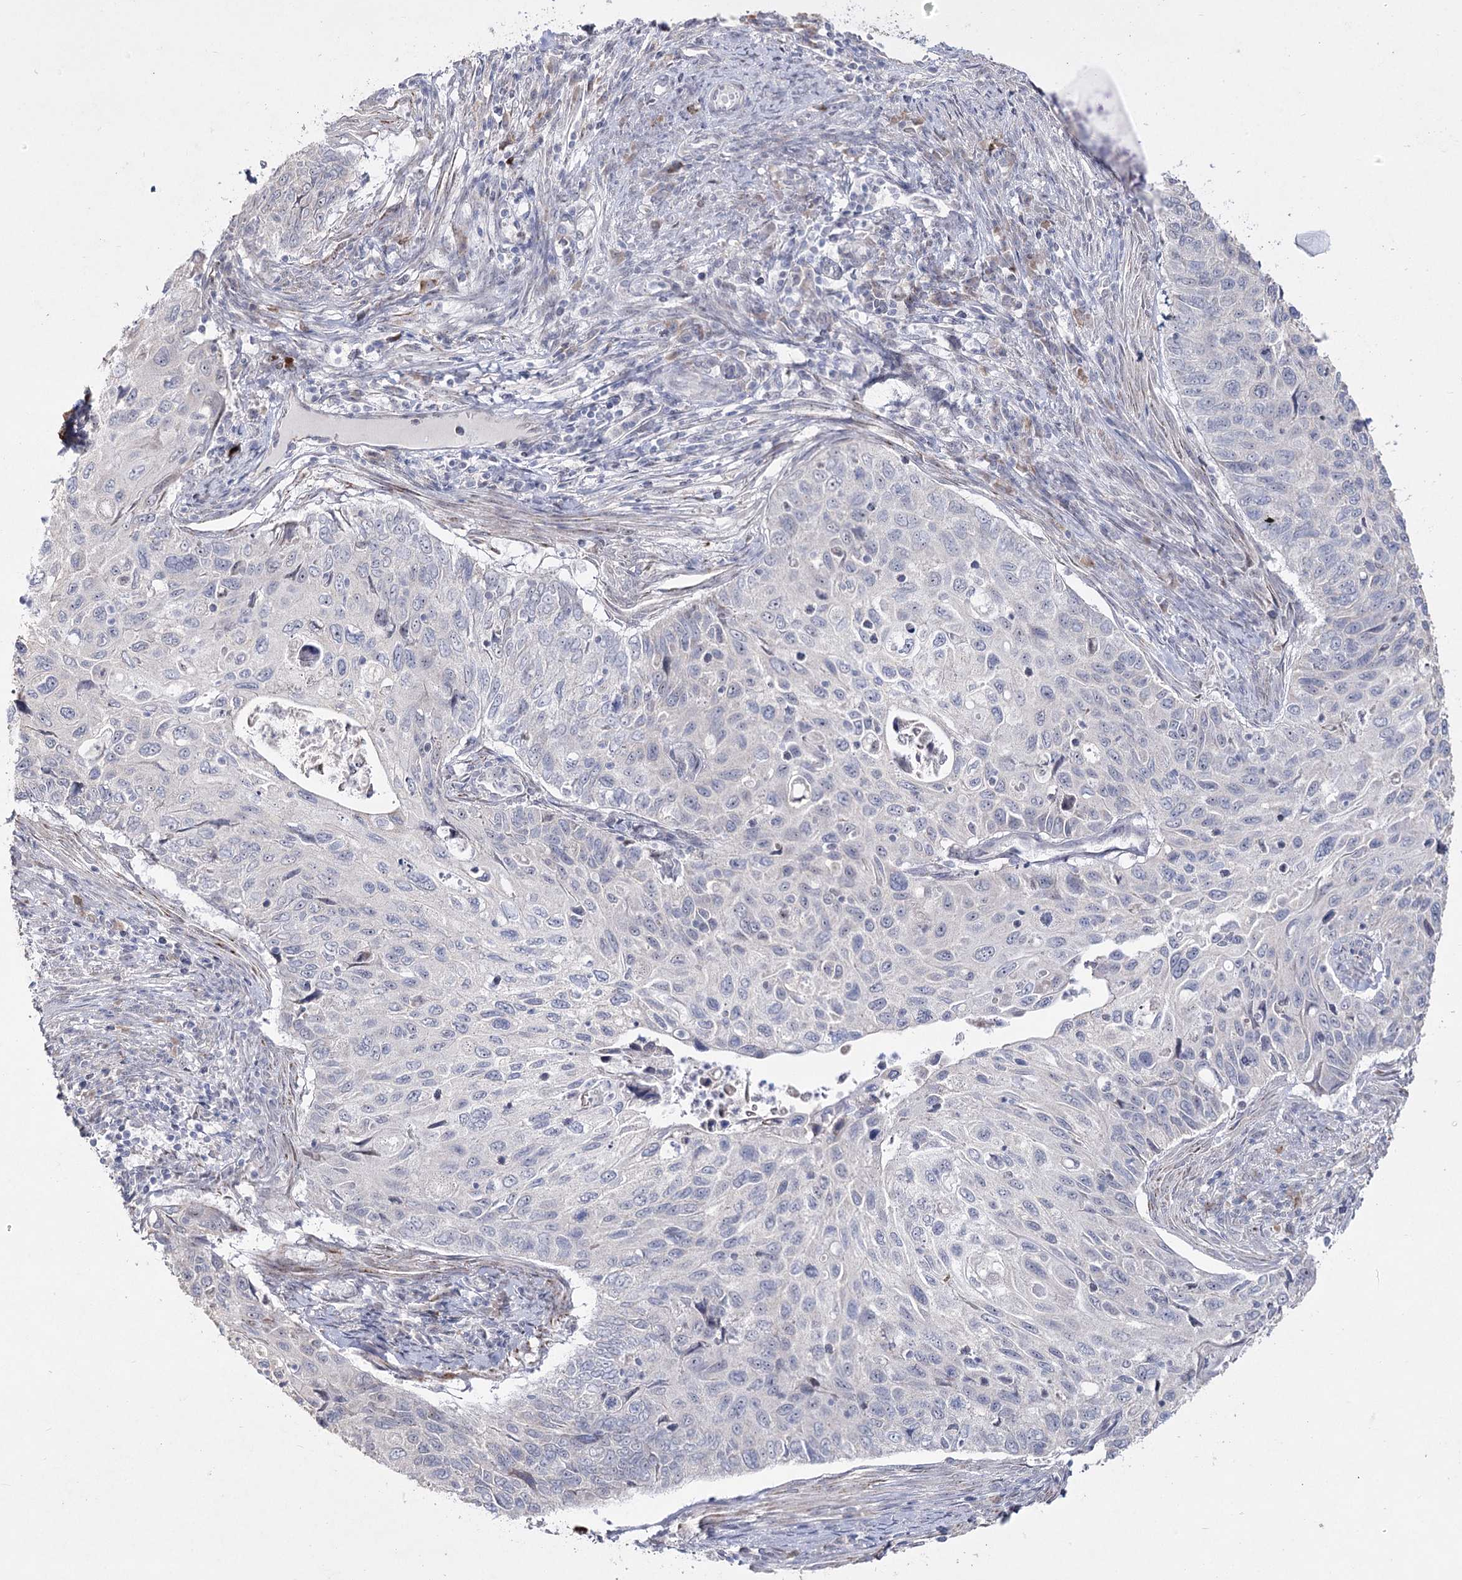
{"staining": {"intensity": "negative", "quantity": "none", "location": "none"}, "tissue": "cervical cancer", "cell_type": "Tumor cells", "image_type": "cancer", "snomed": [{"axis": "morphology", "description": "Squamous cell carcinoma, NOS"}, {"axis": "topography", "description": "Cervix"}], "caption": "DAB immunohistochemical staining of cervical cancer shows no significant staining in tumor cells.", "gene": "DDX50", "patient": {"sex": "female", "age": 70}}